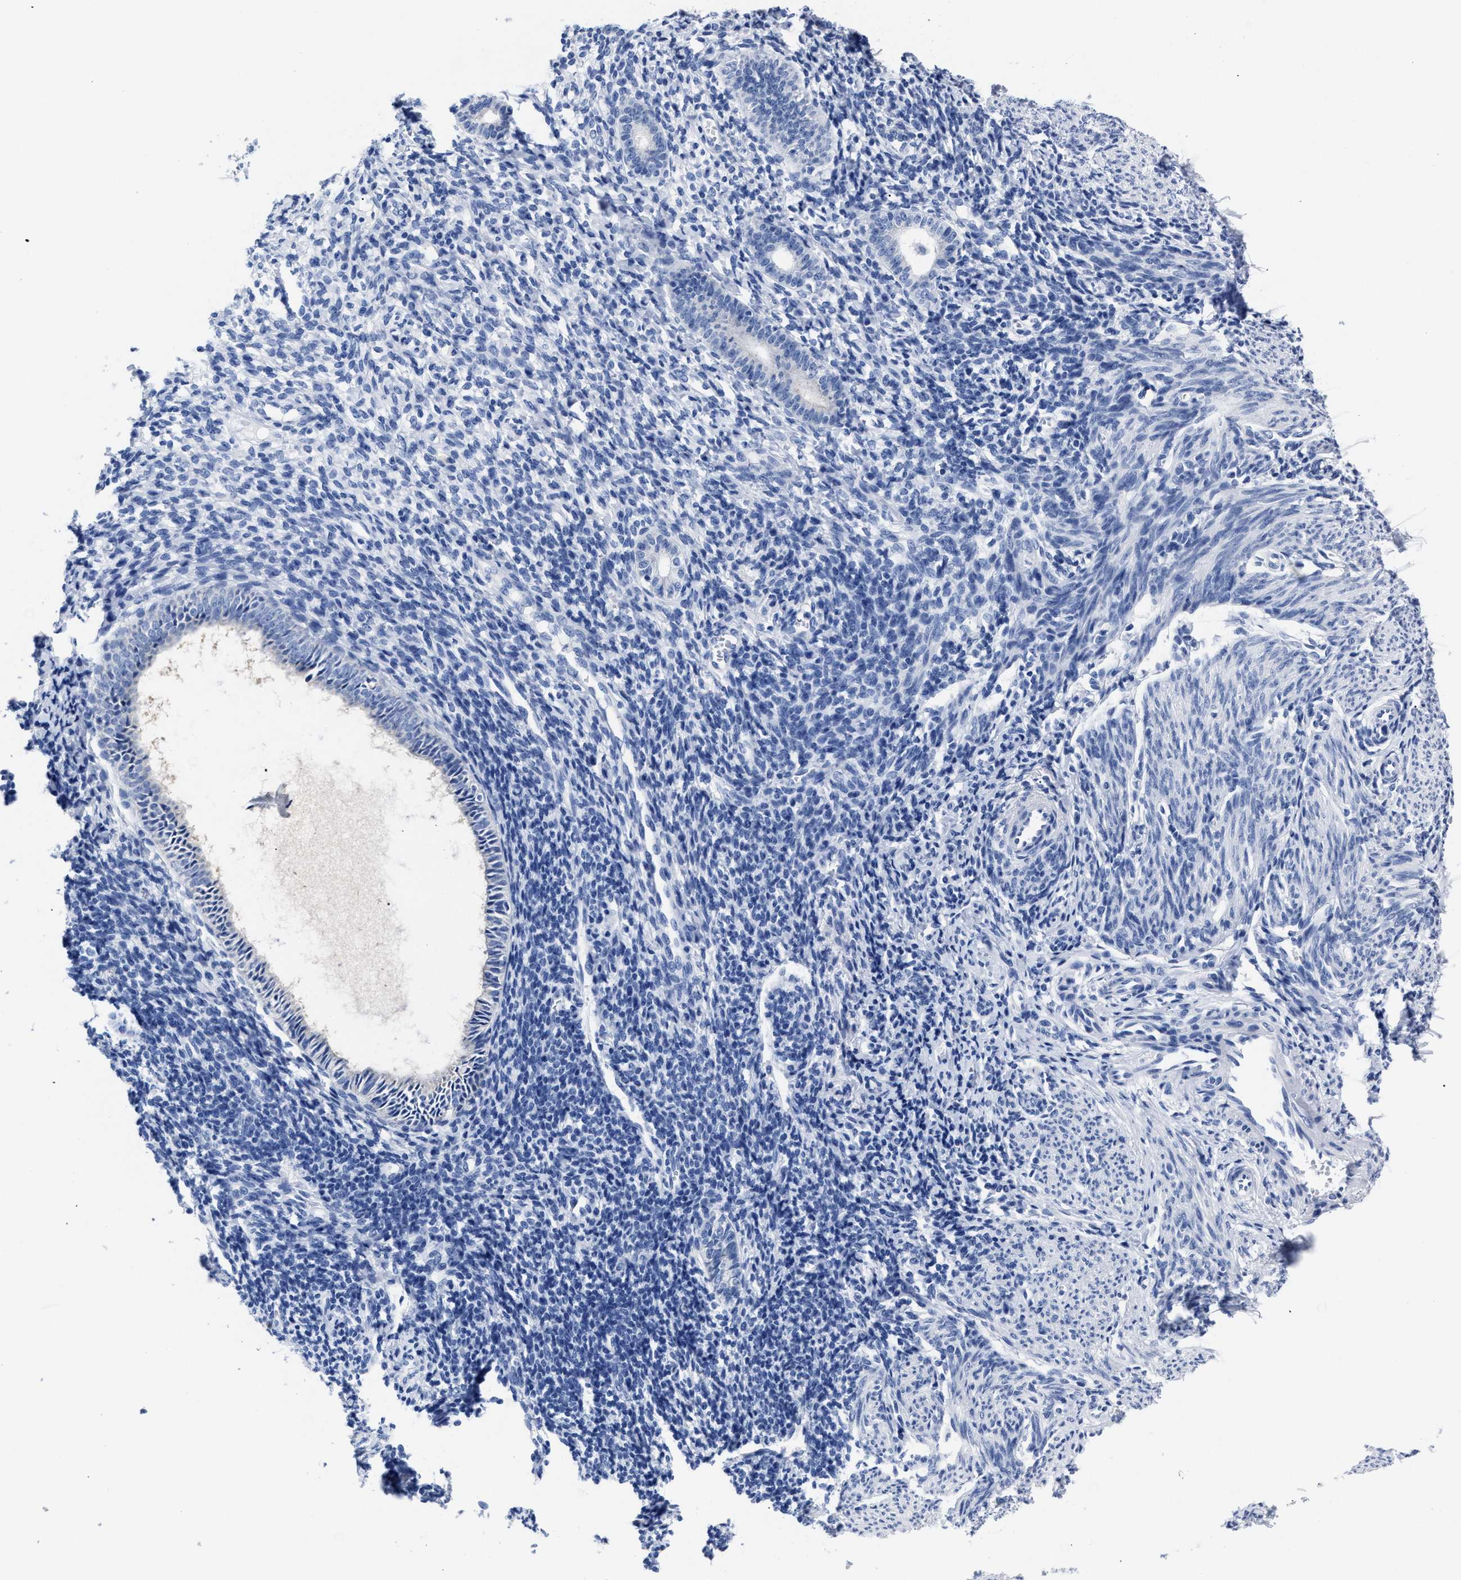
{"staining": {"intensity": "negative", "quantity": "none", "location": "none"}, "tissue": "endometrium", "cell_type": "Cells in endometrial stroma", "image_type": "normal", "snomed": [{"axis": "morphology", "description": "Normal tissue, NOS"}, {"axis": "morphology", "description": "Adenocarcinoma, NOS"}, {"axis": "topography", "description": "Endometrium"}], "caption": "Photomicrograph shows no protein staining in cells in endometrial stroma of normal endometrium. The staining was performed using DAB to visualize the protein expression in brown, while the nuclei were stained in blue with hematoxylin (Magnification: 20x).", "gene": "ALPG", "patient": {"sex": "female", "age": 57}}